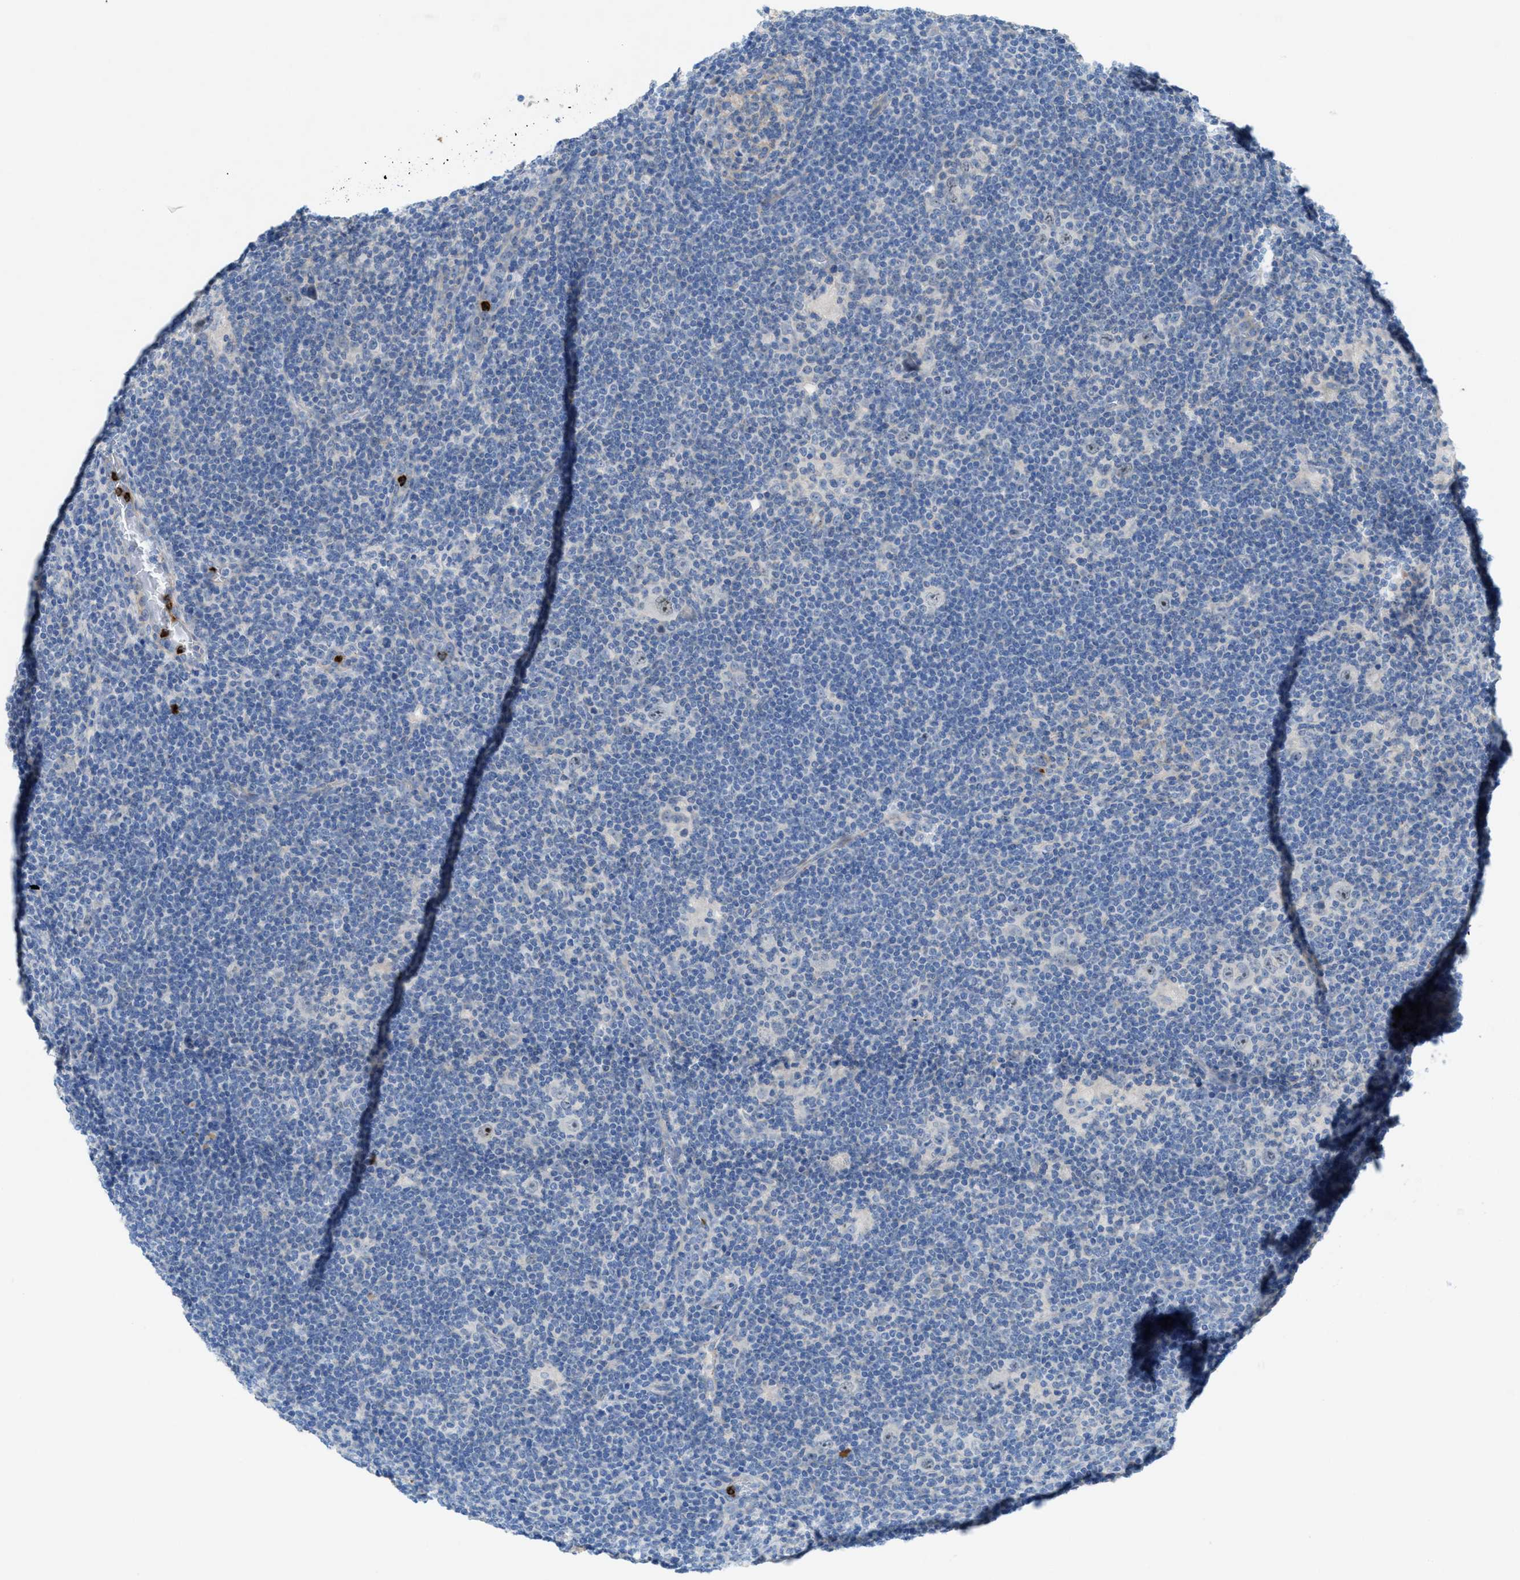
{"staining": {"intensity": "moderate", "quantity": "<25%", "location": "nuclear"}, "tissue": "lymphoma", "cell_type": "Tumor cells", "image_type": "cancer", "snomed": [{"axis": "morphology", "description": "Hodgkin's disease, NOS"}, {"axis": "topography", "description": "Lymph node"}], "caption": "Immunohistochemical staining of Hodgkin's disease reveals low levels of moderate nuclear protein expression in approximately <25% of tumor cells.", "gene": "CMTM1", "patient": {"sex": "female", "age": 57}}